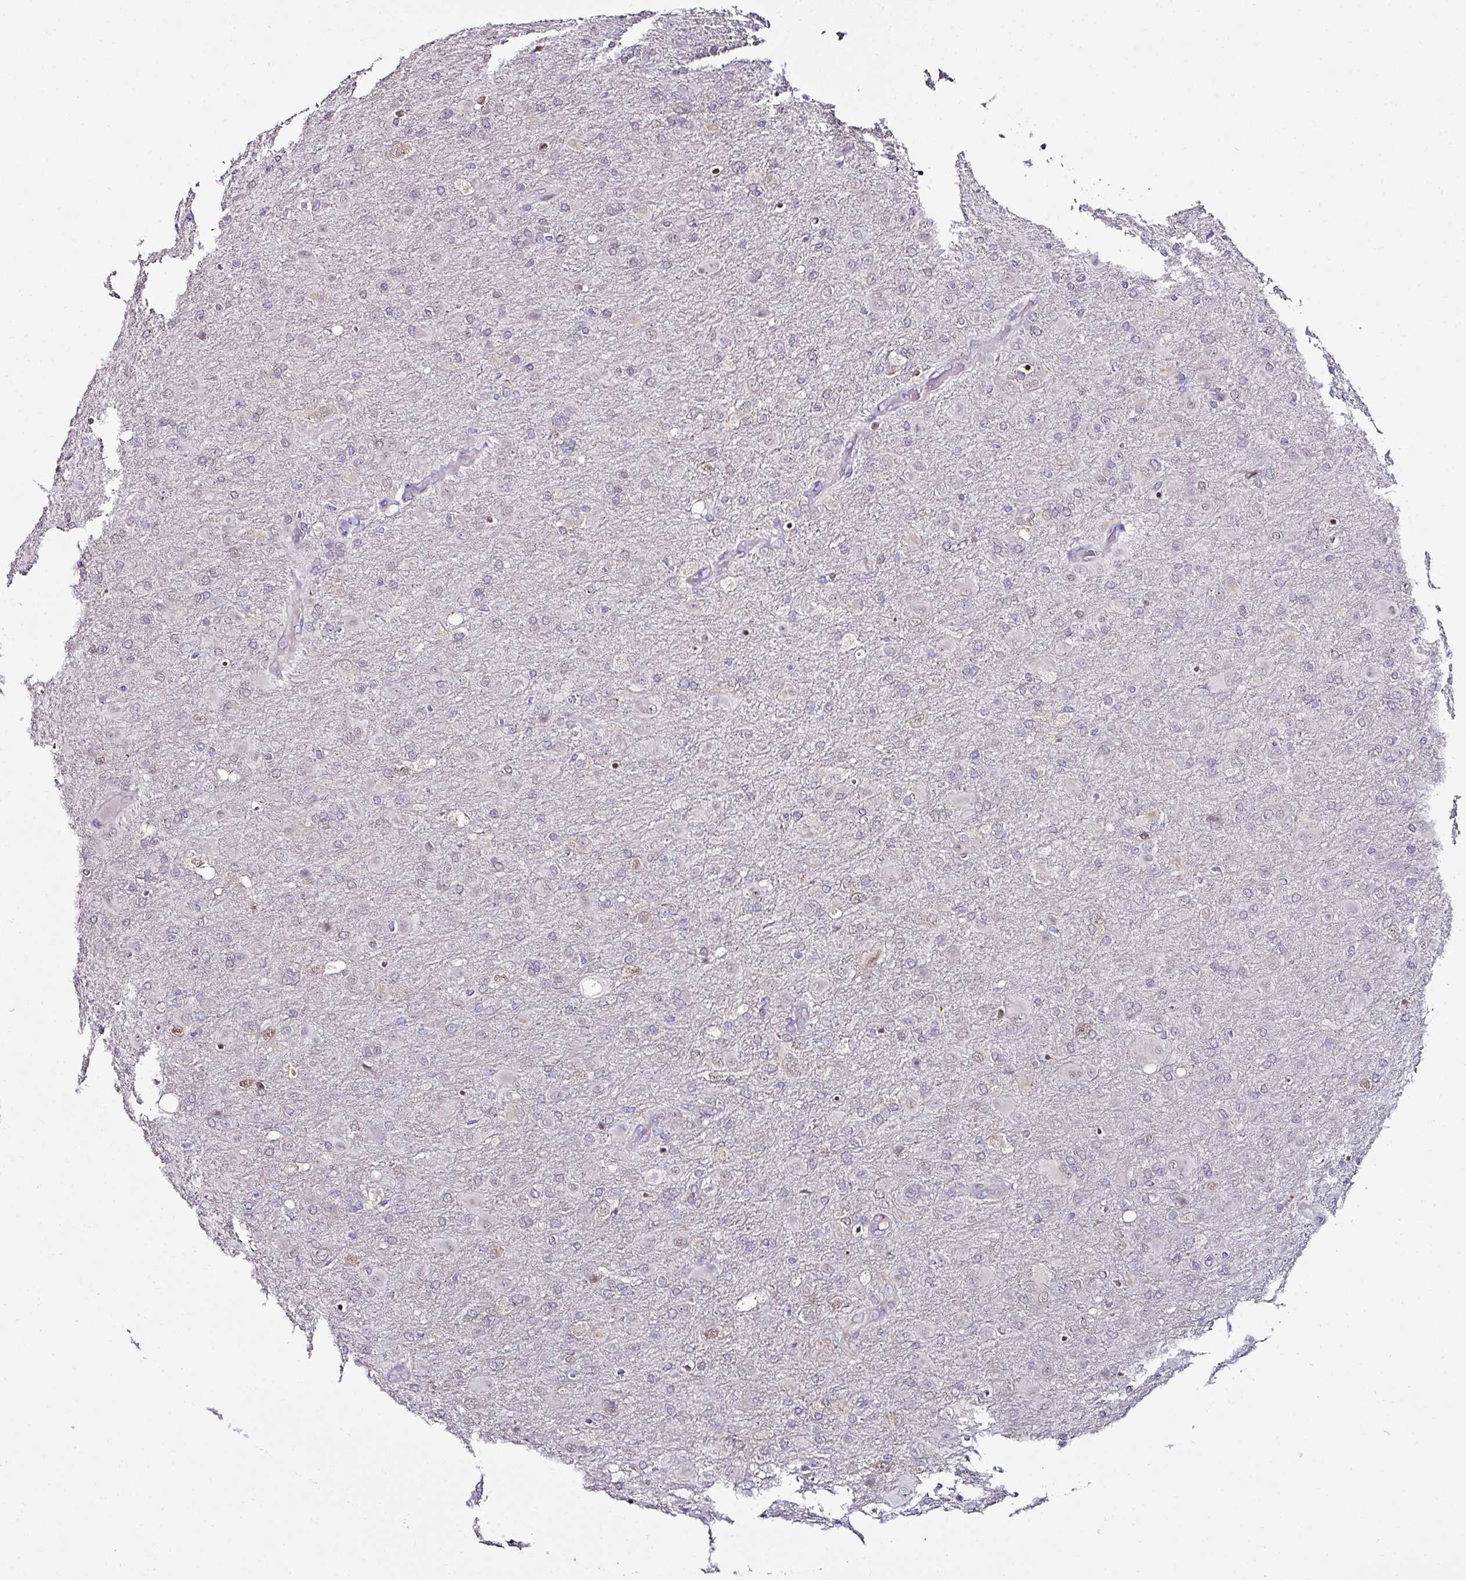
{"staining": {"intensity": "negative", "quantity": "none", "location": "none"}, "tissue": "glioma", "cell_type": "Tumor cells", "image_type": "cancer", "snomed": [{"axis": "morphology", "description": "Glioma, malignant, Low grade"}, {"axis": "topography", "description": "Brain"}], "caption": "Immunohistochemistry of human glioma reveals no expression in tumor cells.", "gene": "APOLD1", "patient": {"sex": "male", "age": 65}}